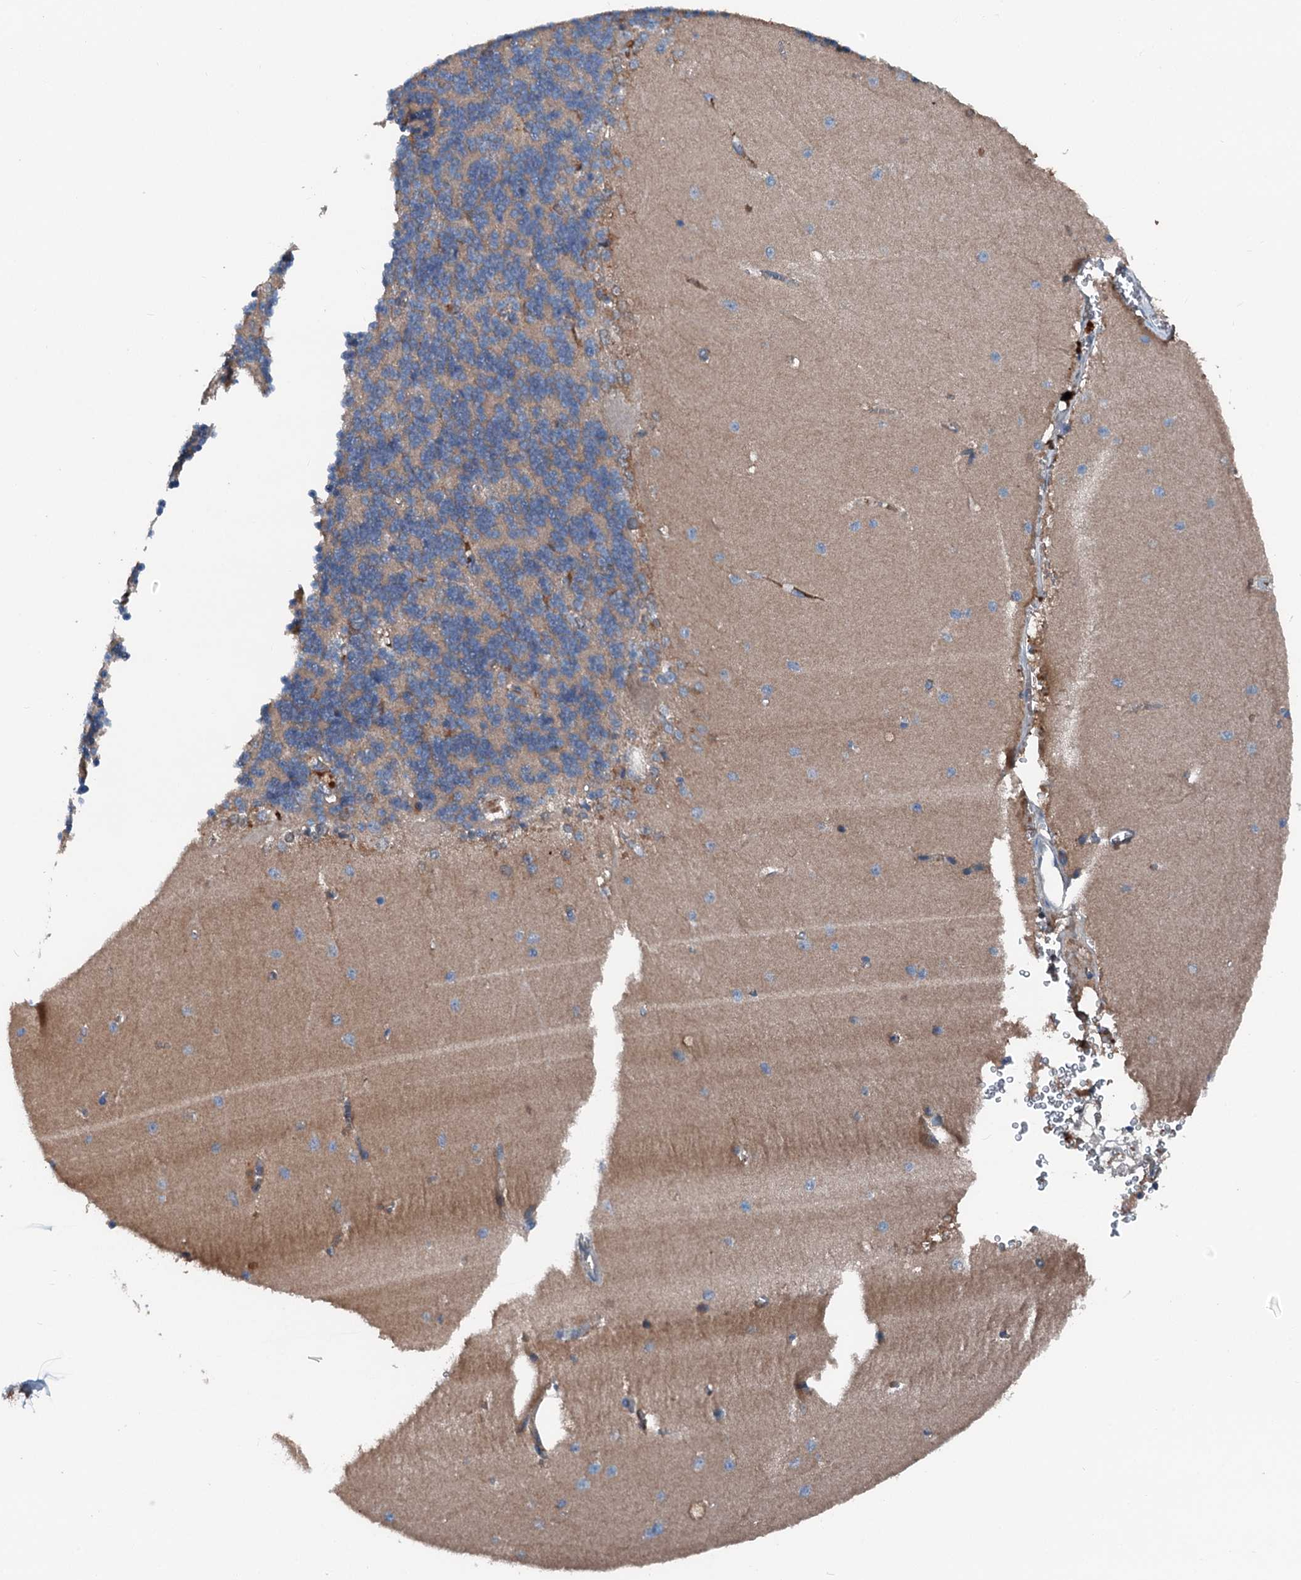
{"staining": {"intensity": "weak", "quantity": "<25%", "location": "cytoplasmic/membranous"}, "tissue": "cerebellum", "cell_type": "Cells in granular layer", "image_type": "normal", "snomed": [{"axis": "morphology", "description": "Normal tissue, NOS"}, {"axis": "topography", "description": "Cerebellum"}], "caption": "Immunohistochemistry (IHC) of normal human cerebellum shows no expression in cells in granular layer. Nuclei are stained in blue.", "gene": "PDSS1", "patient": {"sex": "male", "age": 37}}